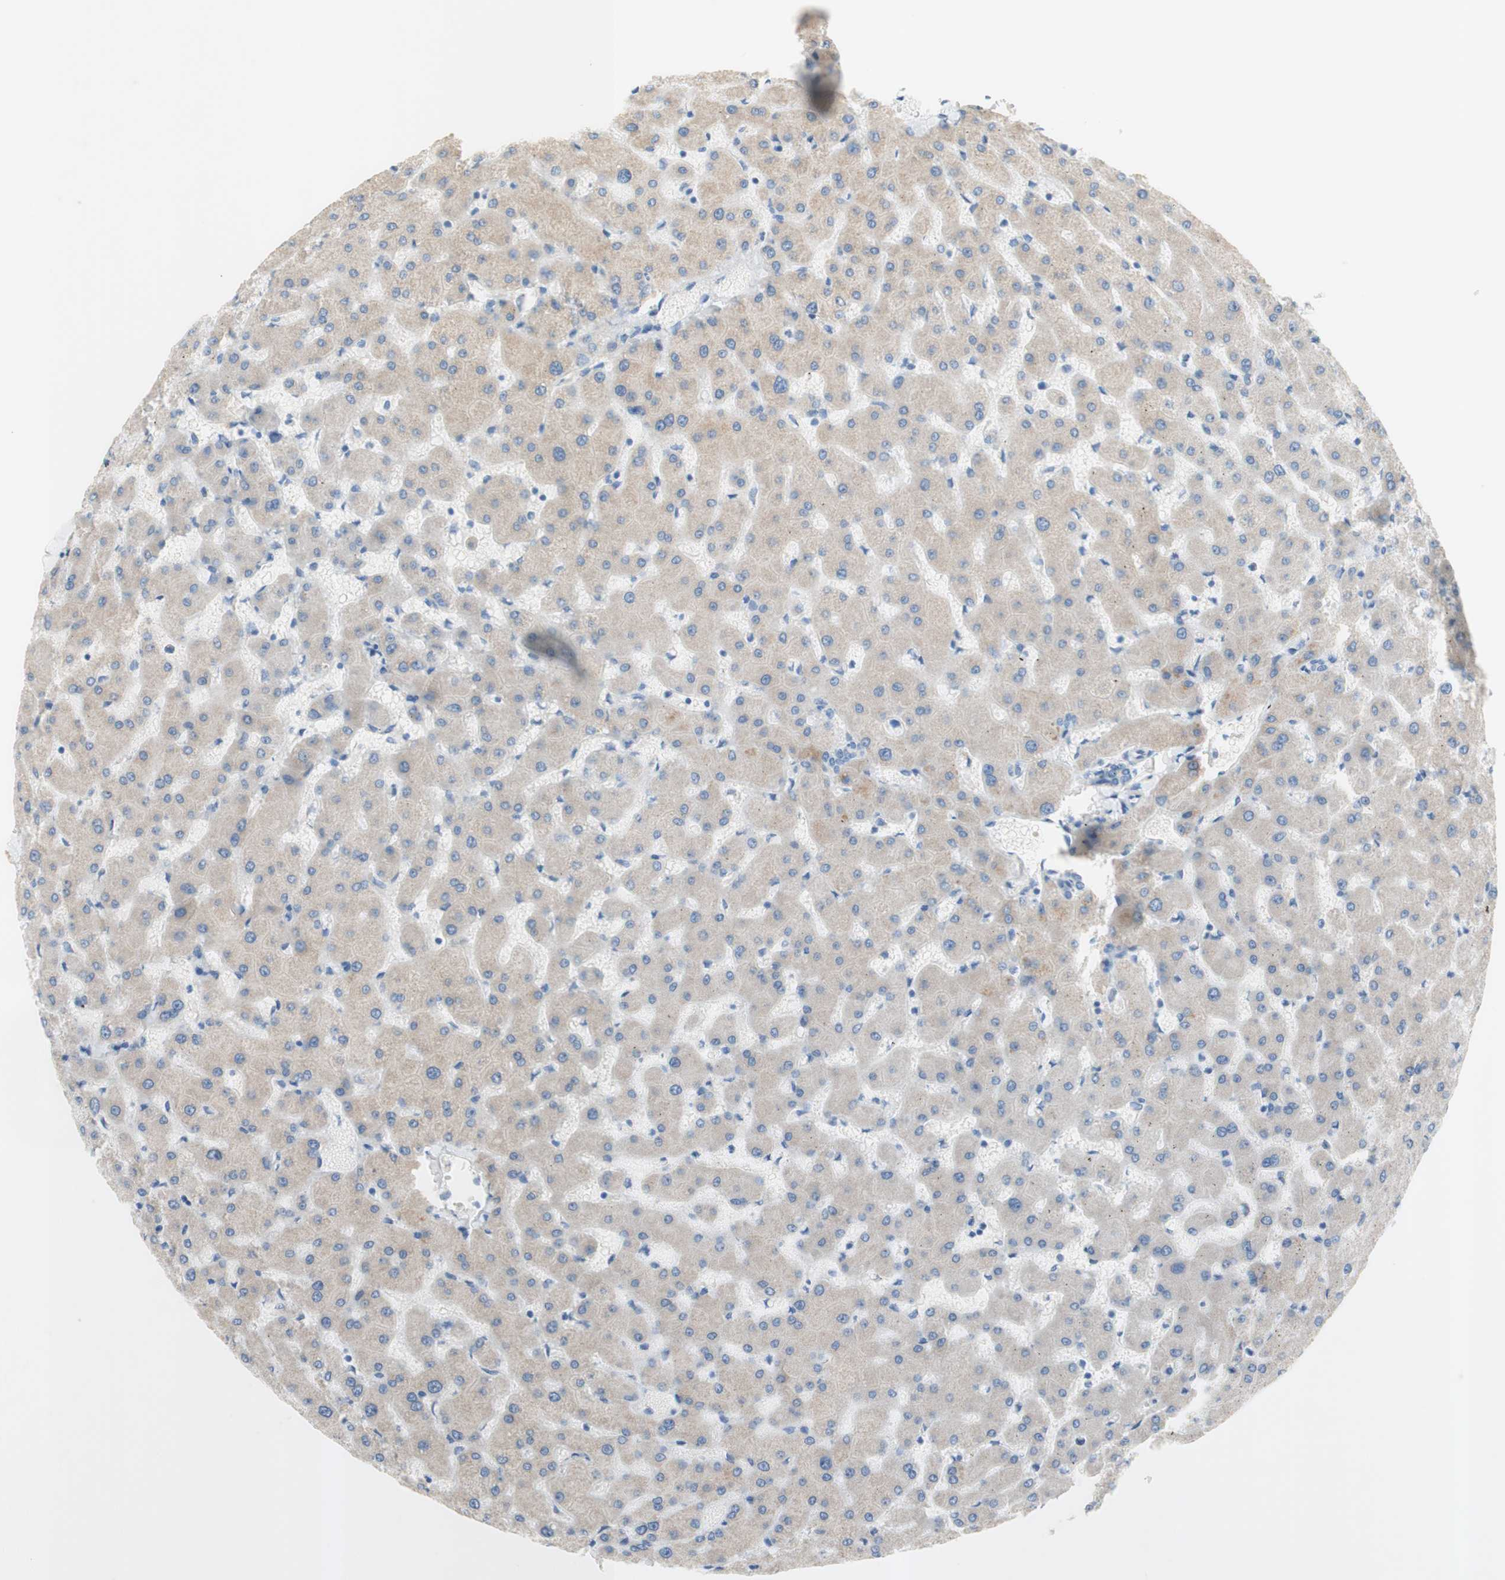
{"staining": {"intensity": "negative", "quantity": "none", "location": "none"}, "tissue": "liver", "cell_type": "Cholangiocytes", "image_type": "normal", "snomed": [{"axis": "morphology", "description": "Normal tissue, NOS"}, {"axis": "topography", "description": "Liver"}], "caption": "DAB immunohistochemical staining of unremarkable liver shows no significant positivity in cholangiocytes.", "gene": "POLR2J3", "patient": {"sex": "female", "age": 63}}